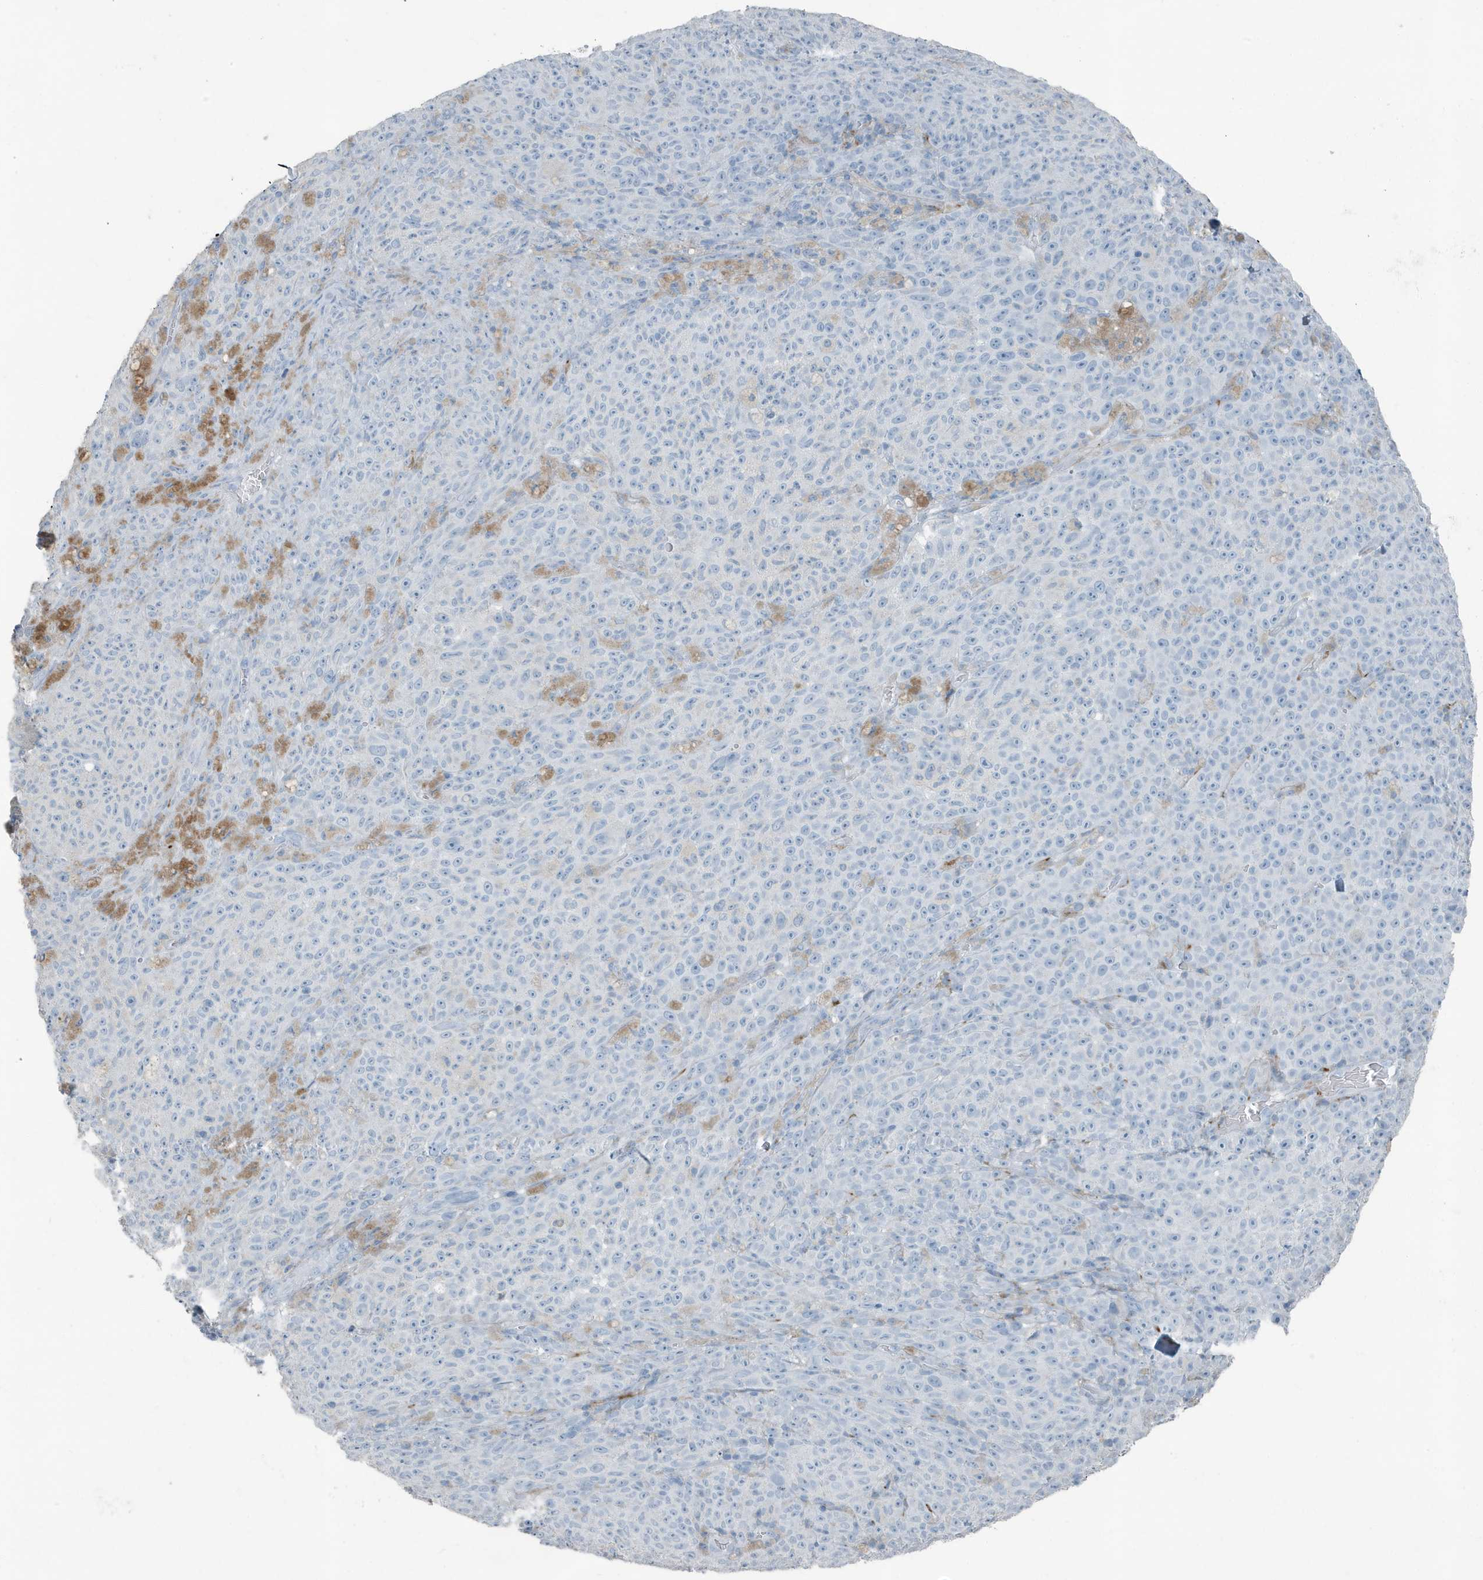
{"staining": {"intensity": "negative", "quantity": "none", "location": "none"}, "tissue": "melanoma", "cell_type": "Tumor cells", "image_type": "cancer", "snomed": [{"axis": "morphology", "description": "Malignant melanoma, NOS"}, {"axis": "topography", "description": "Skin"}], "caption": "High magnification brightfield microscopy of malignant melanoma stained with DAB (3,3'-diaminobenzidine) (brown) and counterstained with hematoxylin (blue): tumor cells show no significant staining. (Stains: DAB immunohistochemistry with hematoxylin counter stain, Microscopy: brightfield microscopy at high magnification).", "gene": "FAM162A", "patient": {"sex": "female", "age": 82}}